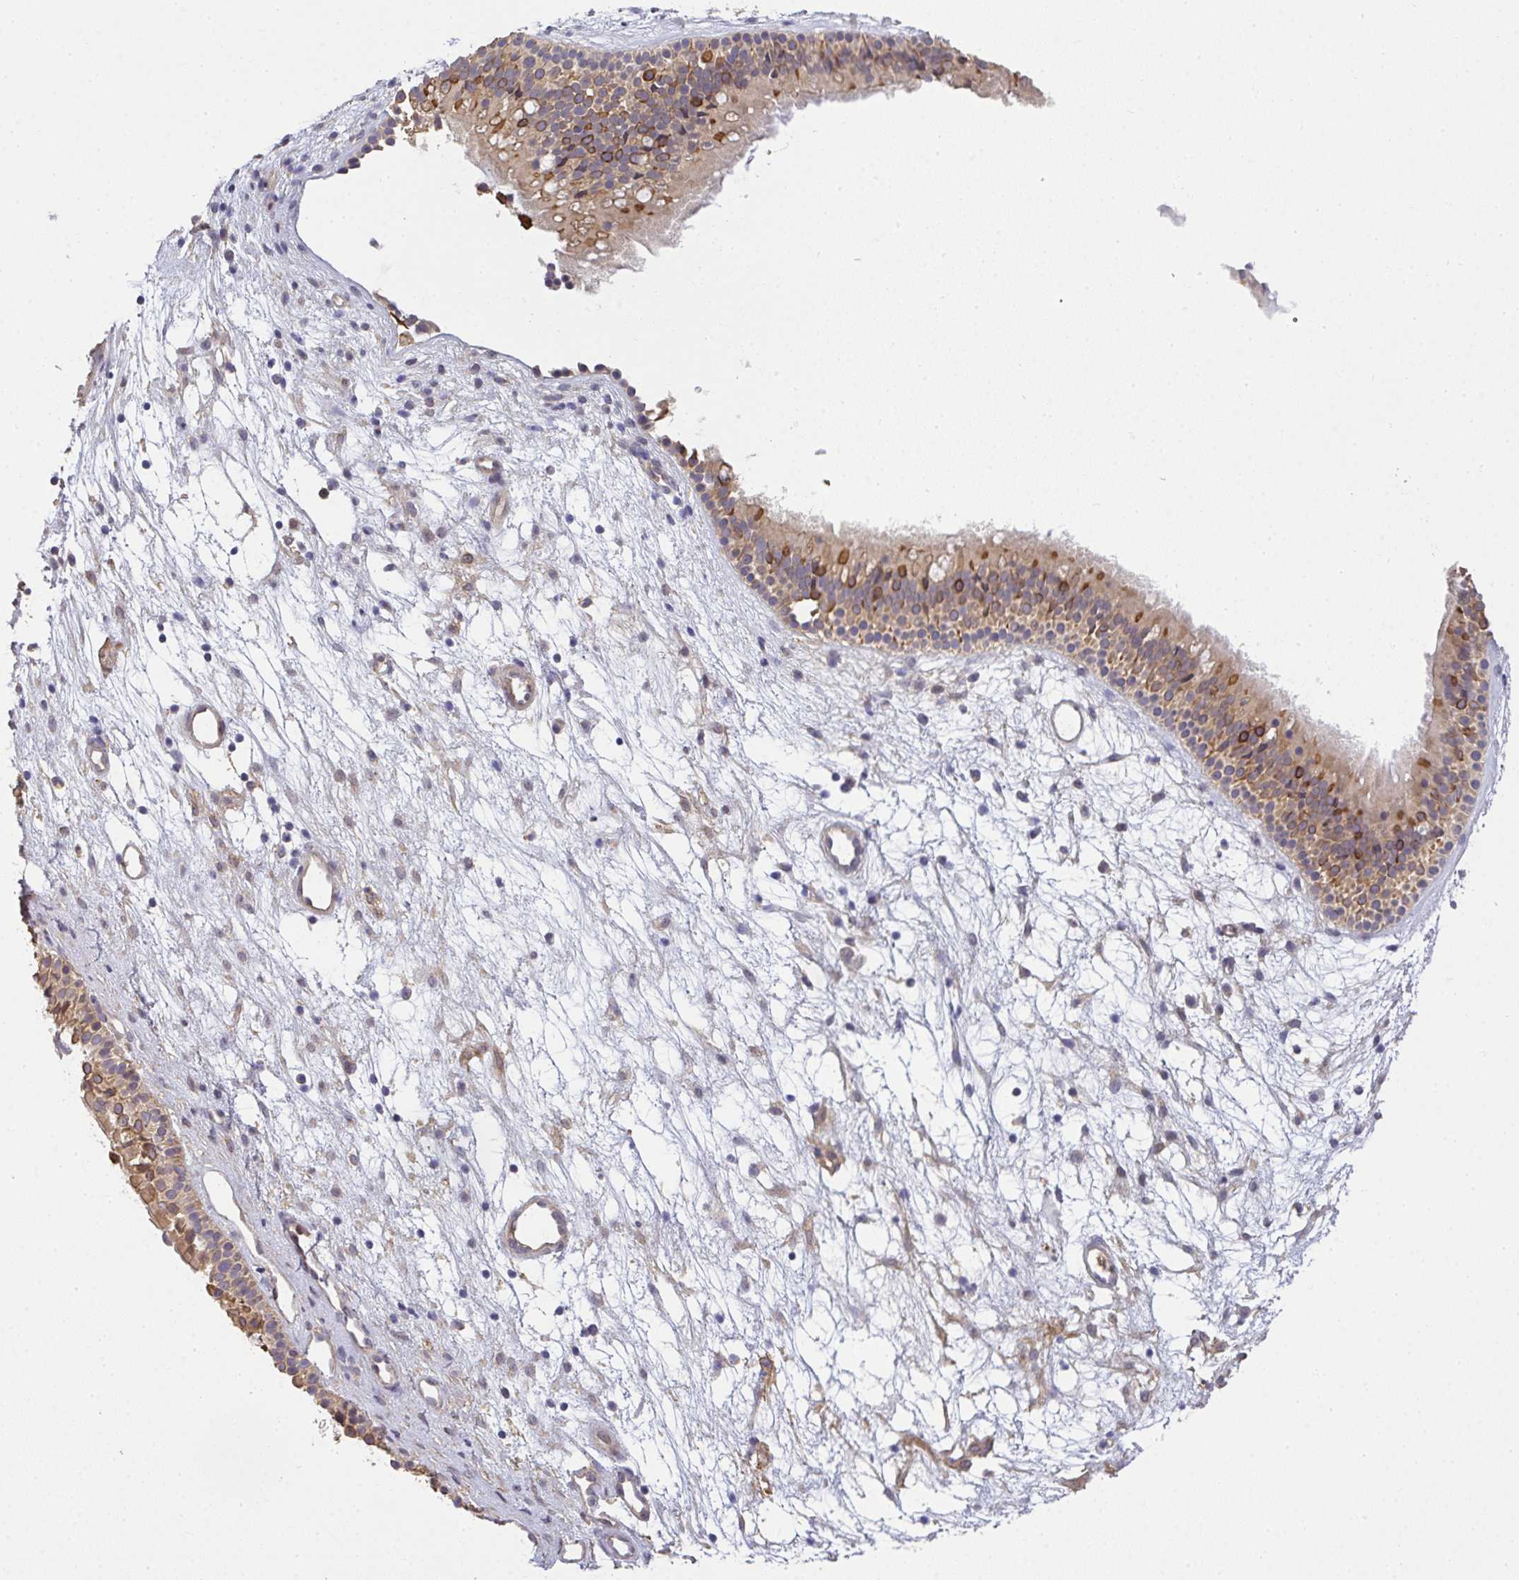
{"staining": {"intensity": "weak", "quantity": ">75%", "location": "cytoplasmic/membranous"}, "tissue": "nasopharynx", "cell_type": "Respiratory epithelial cells", "image_type": "normal", "snomed": [{"axis": "morphology", "description": "Normal tissue, NOS"}, {"axis": "morphology", "description": "Polyp, NOS"}, {"axis": "topography", "description": "Nasopharynx"}], "caption": "High-magnification brightfield microscopy of benign nasopharynx stained with DAB (brown) and counterstained with hematoxylin (blue). respiratory epithelial cells exhibit weak cytoplasmic/membranous positivity is identified in approximately>75% of cells. (DAB IHC with brightfield microscopy, high magnification).", "gene": "EEF1AKMT1", "patient": {"sex": "male", "age": 83}}